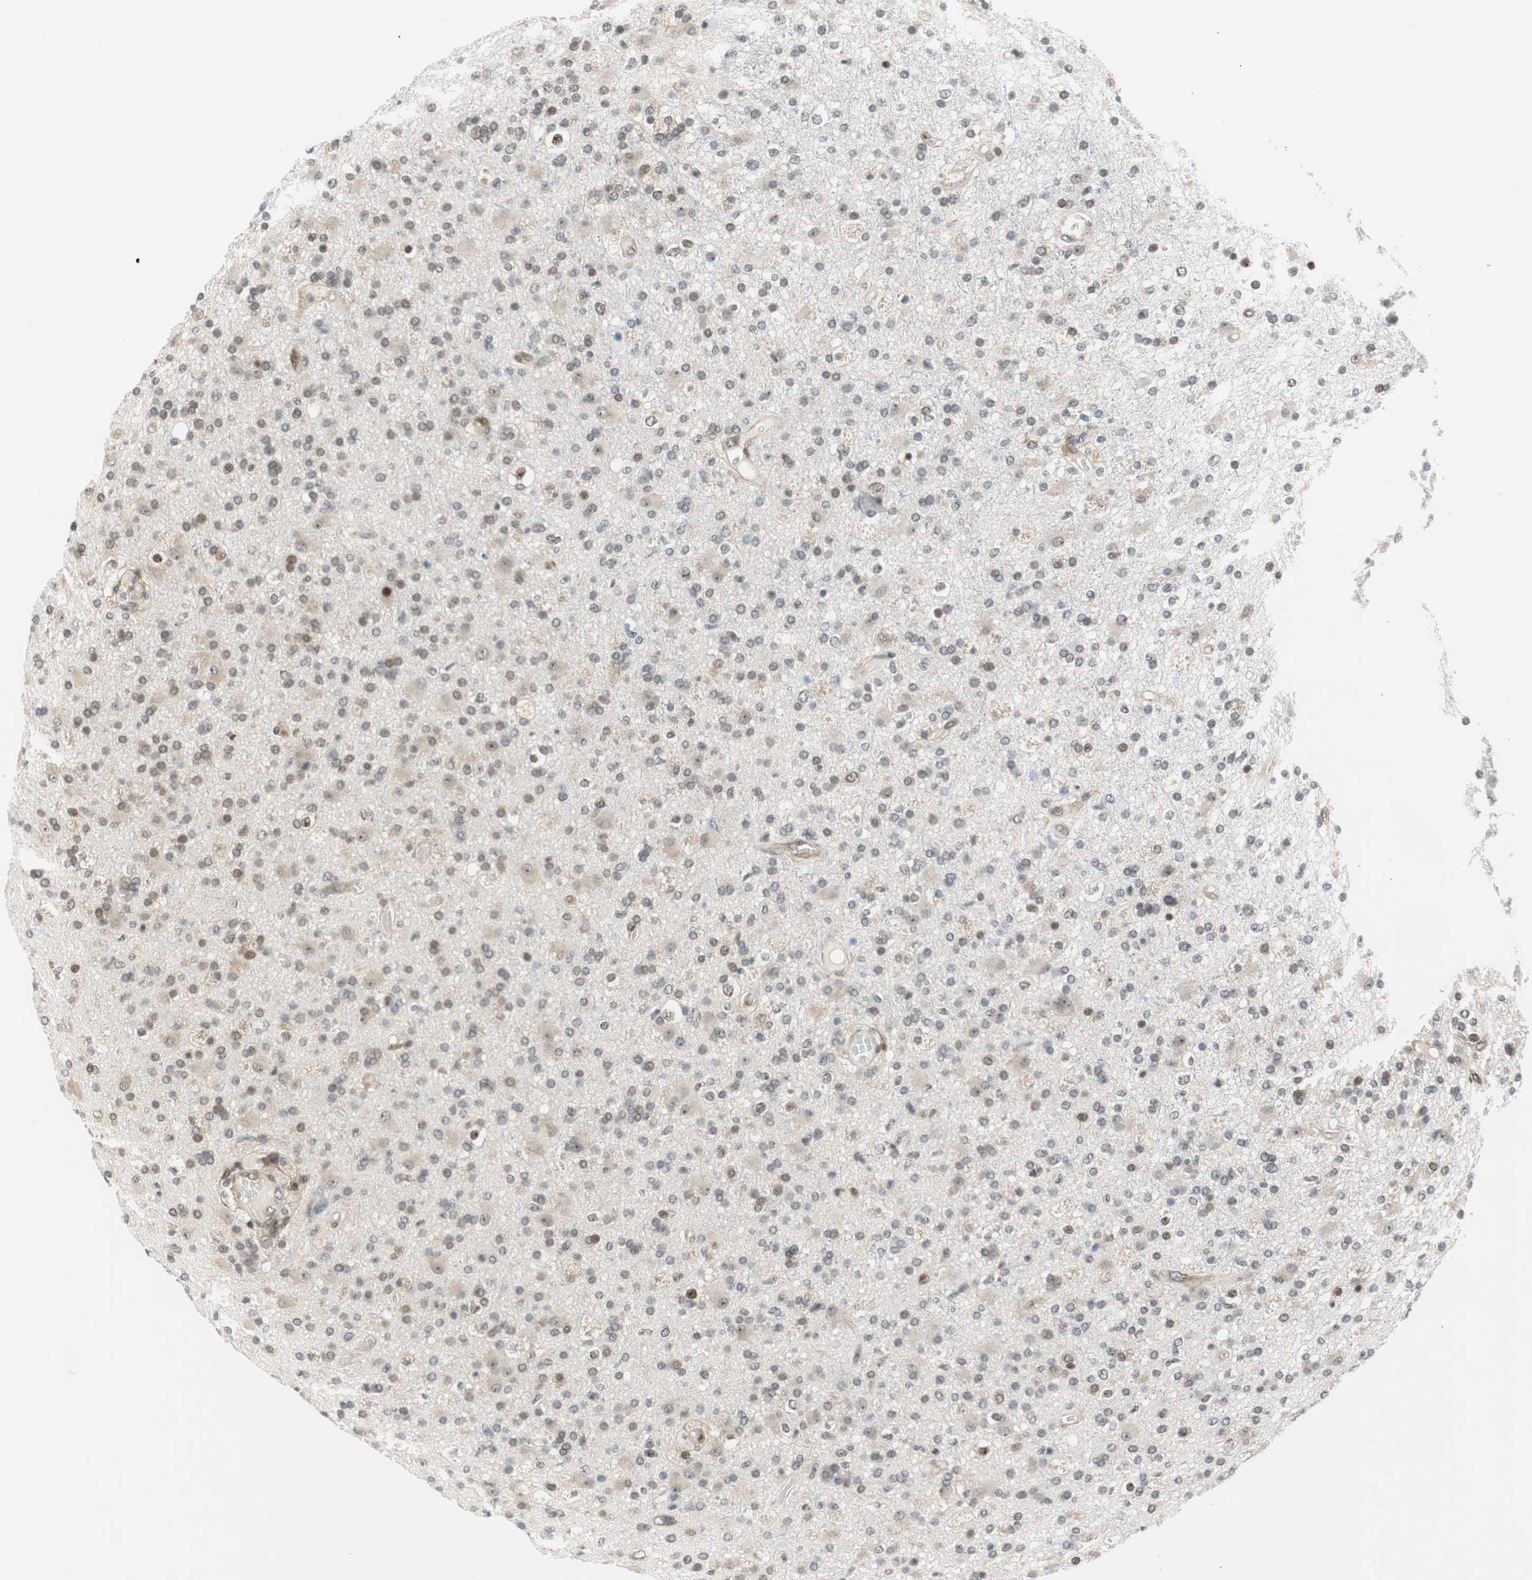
{"staining": {"intensity": "weak", "quantity": "<25%", "location": "cytoplasmic/membranous"}, "tissue": "glioma", "cell_type": "Tumor cells", "image_type": "cancer", "snomed": [{"axis": "morphology", "description": "Glioma, malignant, High grade"}, {"axis": "topography", "description": "Brain"}], "caption": "The photomicrograph shows no significant staining in tumor cells of glioma.", "gene": "ZNF512B", "patient": {"sex": "male", "age": 33}}